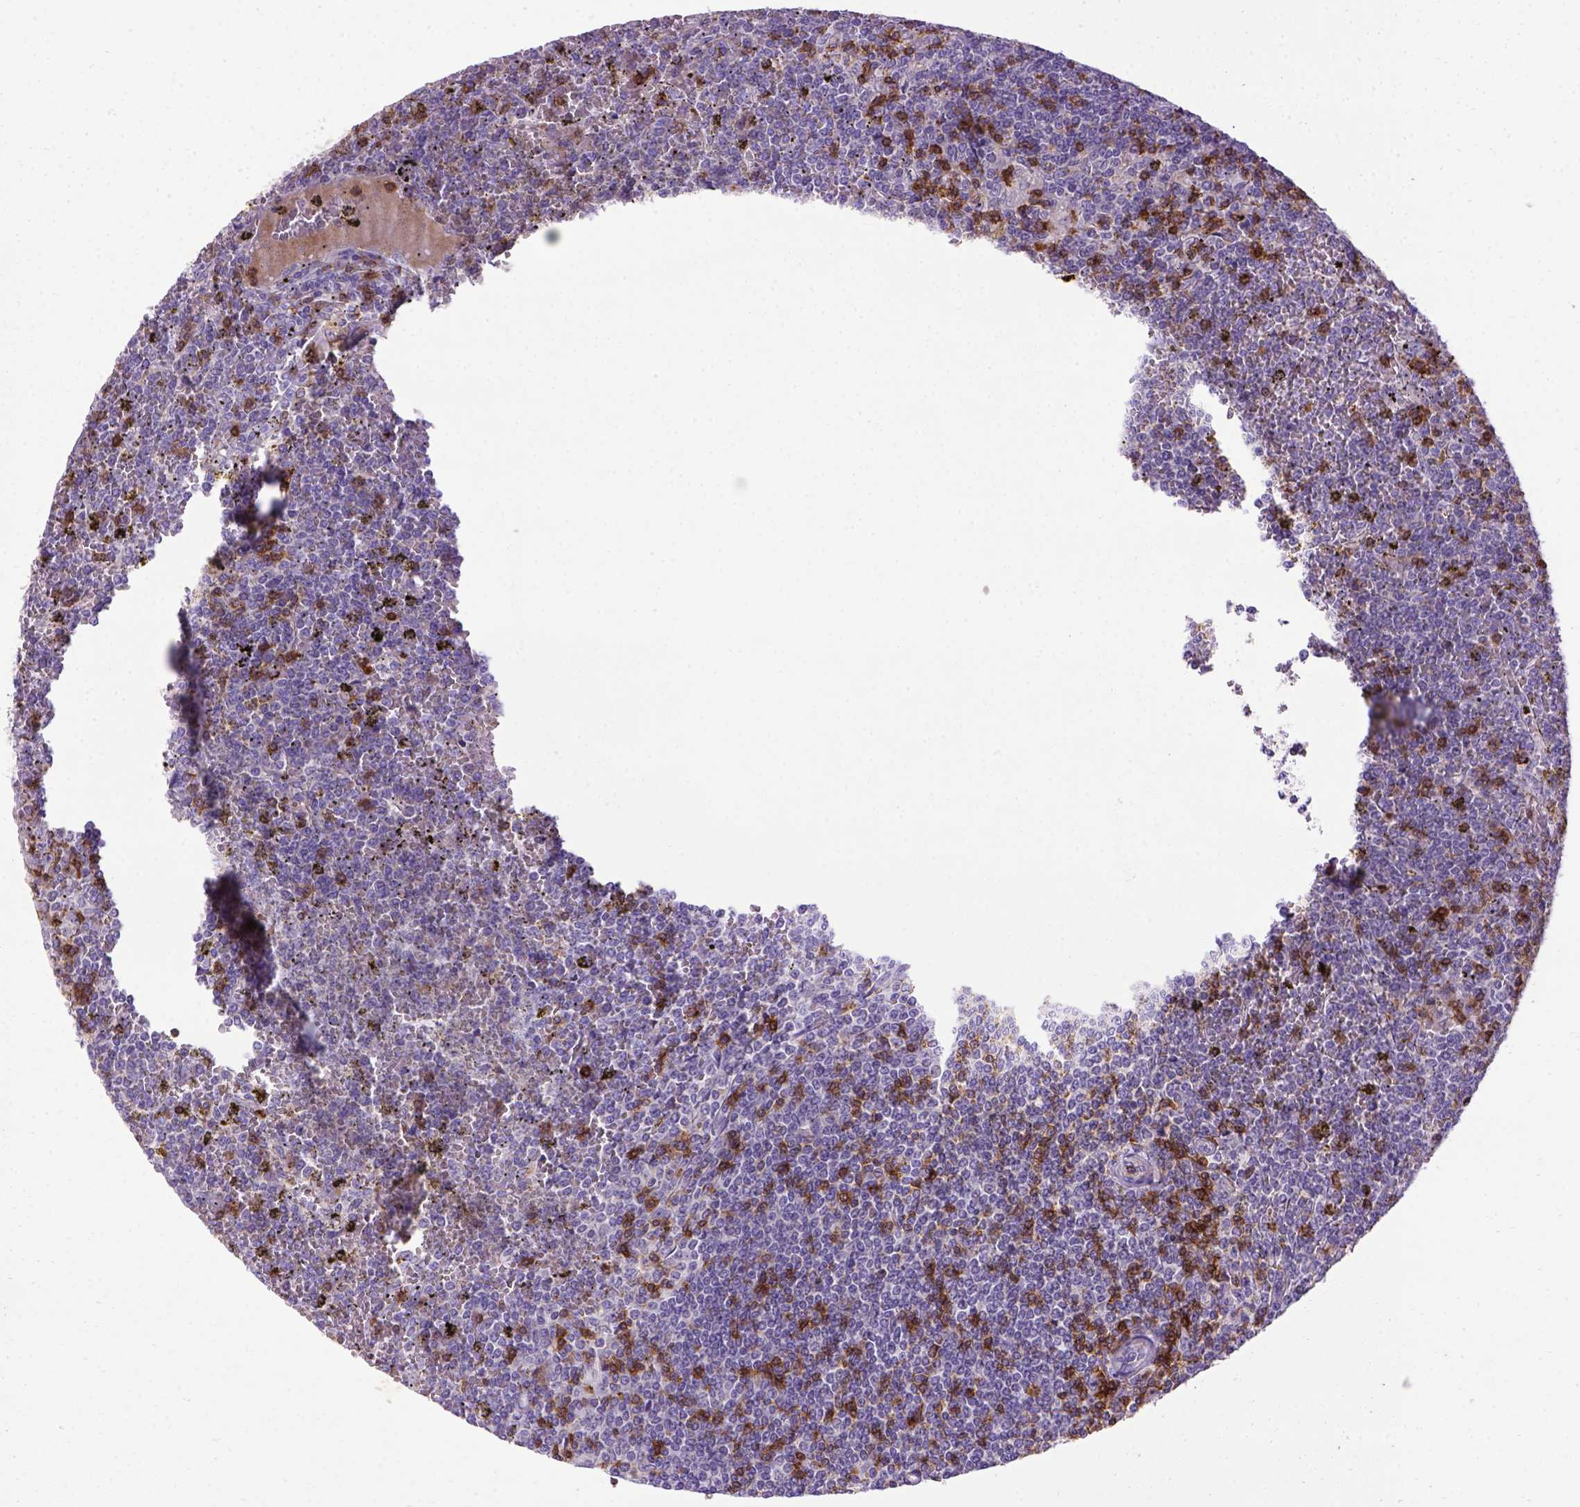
{"staining": {"intensity": "negative", "quantity": "none", "location": "none"}, "tissue": "lymphoma", "cell_type": "Tumor cells", "image_type": "cancer", "snomed": [{"axis": "morphology", "description": "Malignant lymphoma, non-Hodgkin's type, Low grade"}, {"axis": "topography", "description": "Spleen"}], "caption": "IHC of lymphoma reveals no expression in tumor cells. (Stains: DAB (3,3'-diaminobenzidine) immunohistochemistry (IHC) with hematoxylin counter stain, Microscopy: brightfield microscopy at high magnification).", "gene": "CD3E", "patient": {"sex": "female", "age": 19}}